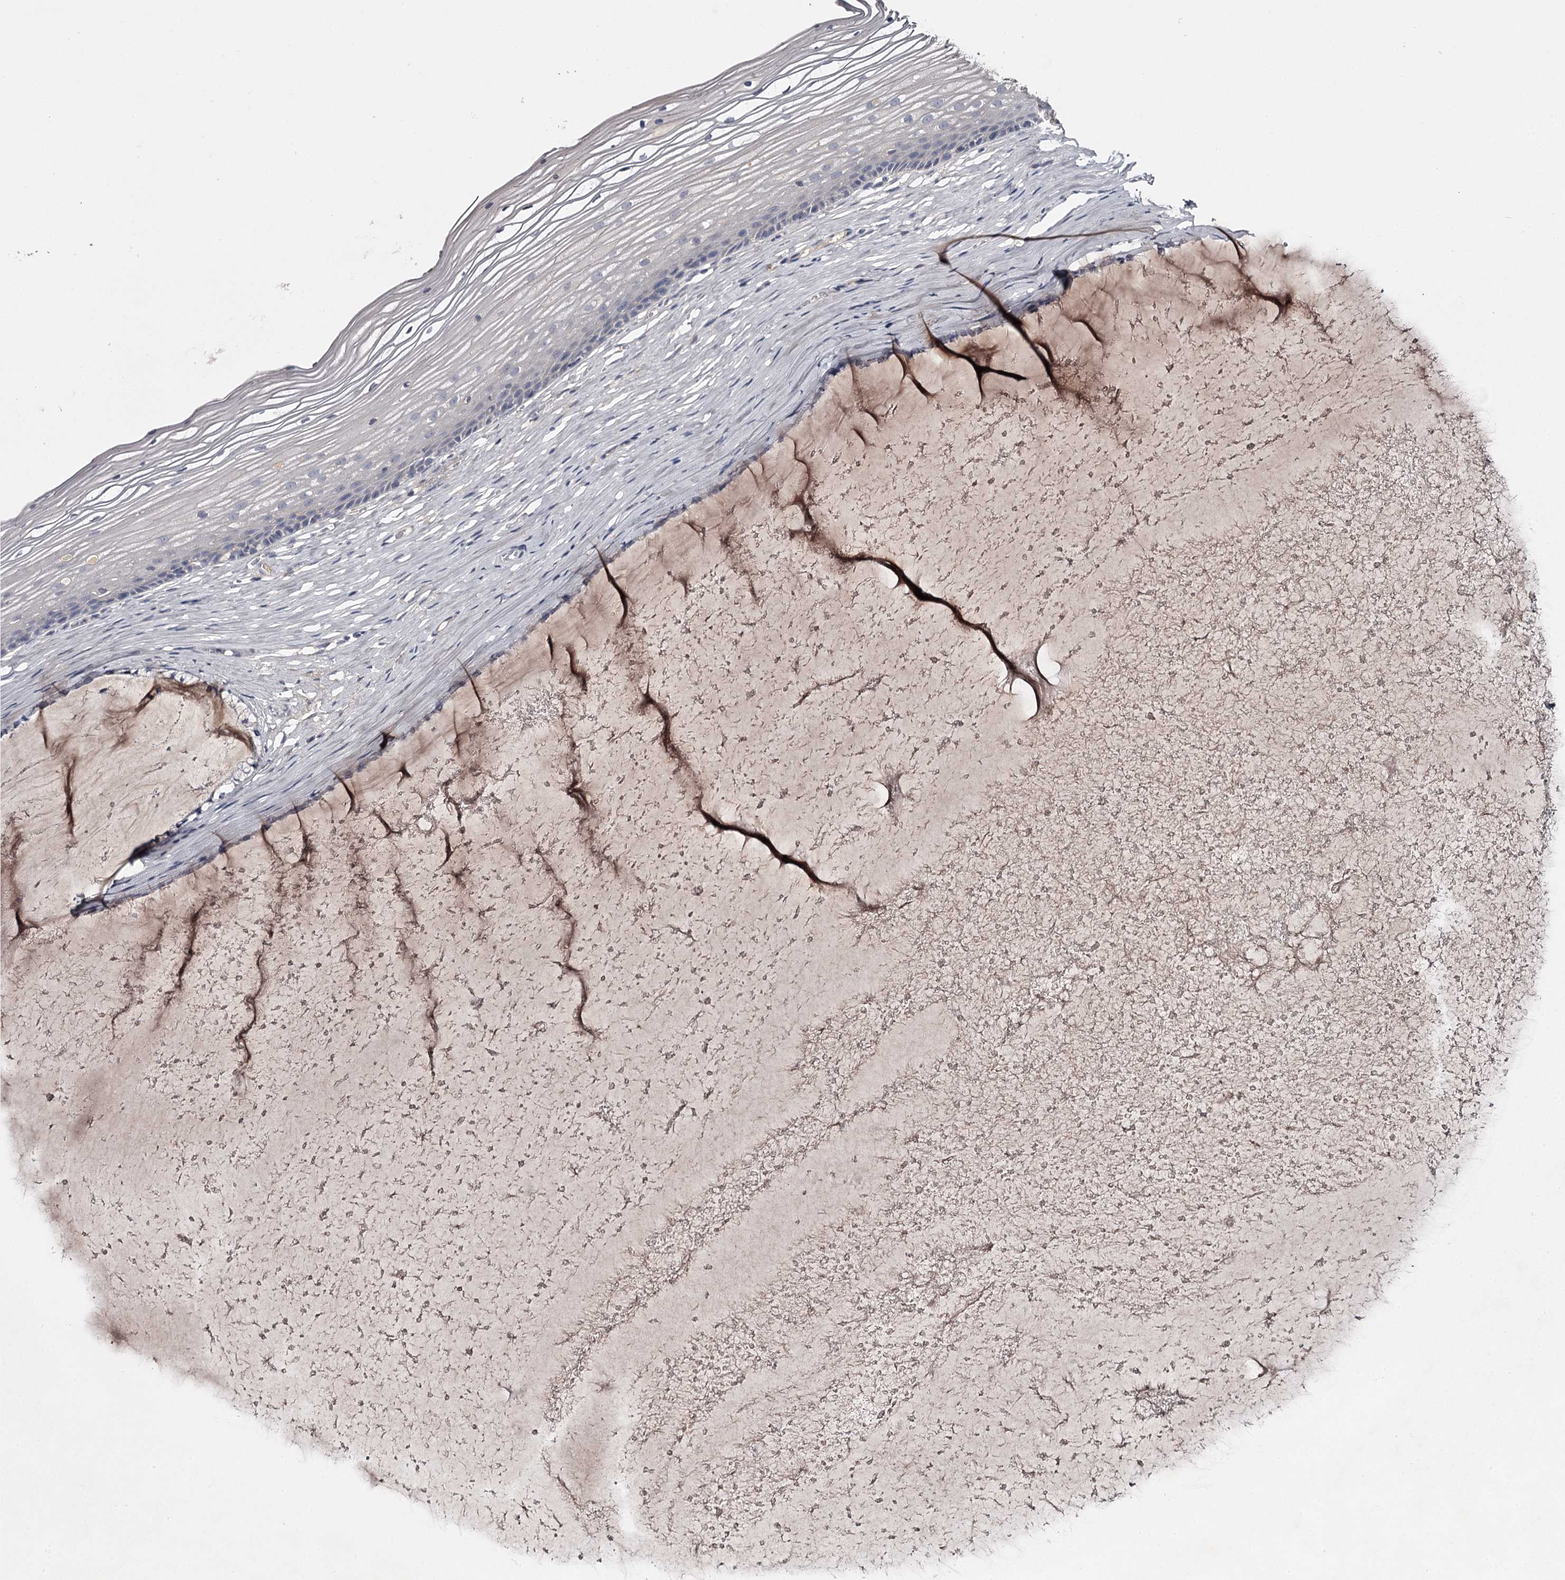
{"staining": {"intensity": "negative", "quantity": "none", "location": "none"}, "tissue": "vagina", "cell_type": "Squamous epithelial cells", "image_type": "normal", "snomed": [{"axis": "morphology", "description": "Normal tissue, NOS"}, {"axis": "topography", "description": "Vagina"}, {"axis": "topography", "description": "Cervix"}], "caption": "High power microscopy micrograph of an immunohistochemistry (IHC) micrograph of benign vagina, revealing no significant expression in squamous epithelial cells. The staining is performed using DAB (3,3'-diaminobenzidine) brown chromogen with nuclei counter-stained in using hematoxylin.", "gene": "FDXACB1", "patient": {"sex": "female", "age": 40}}